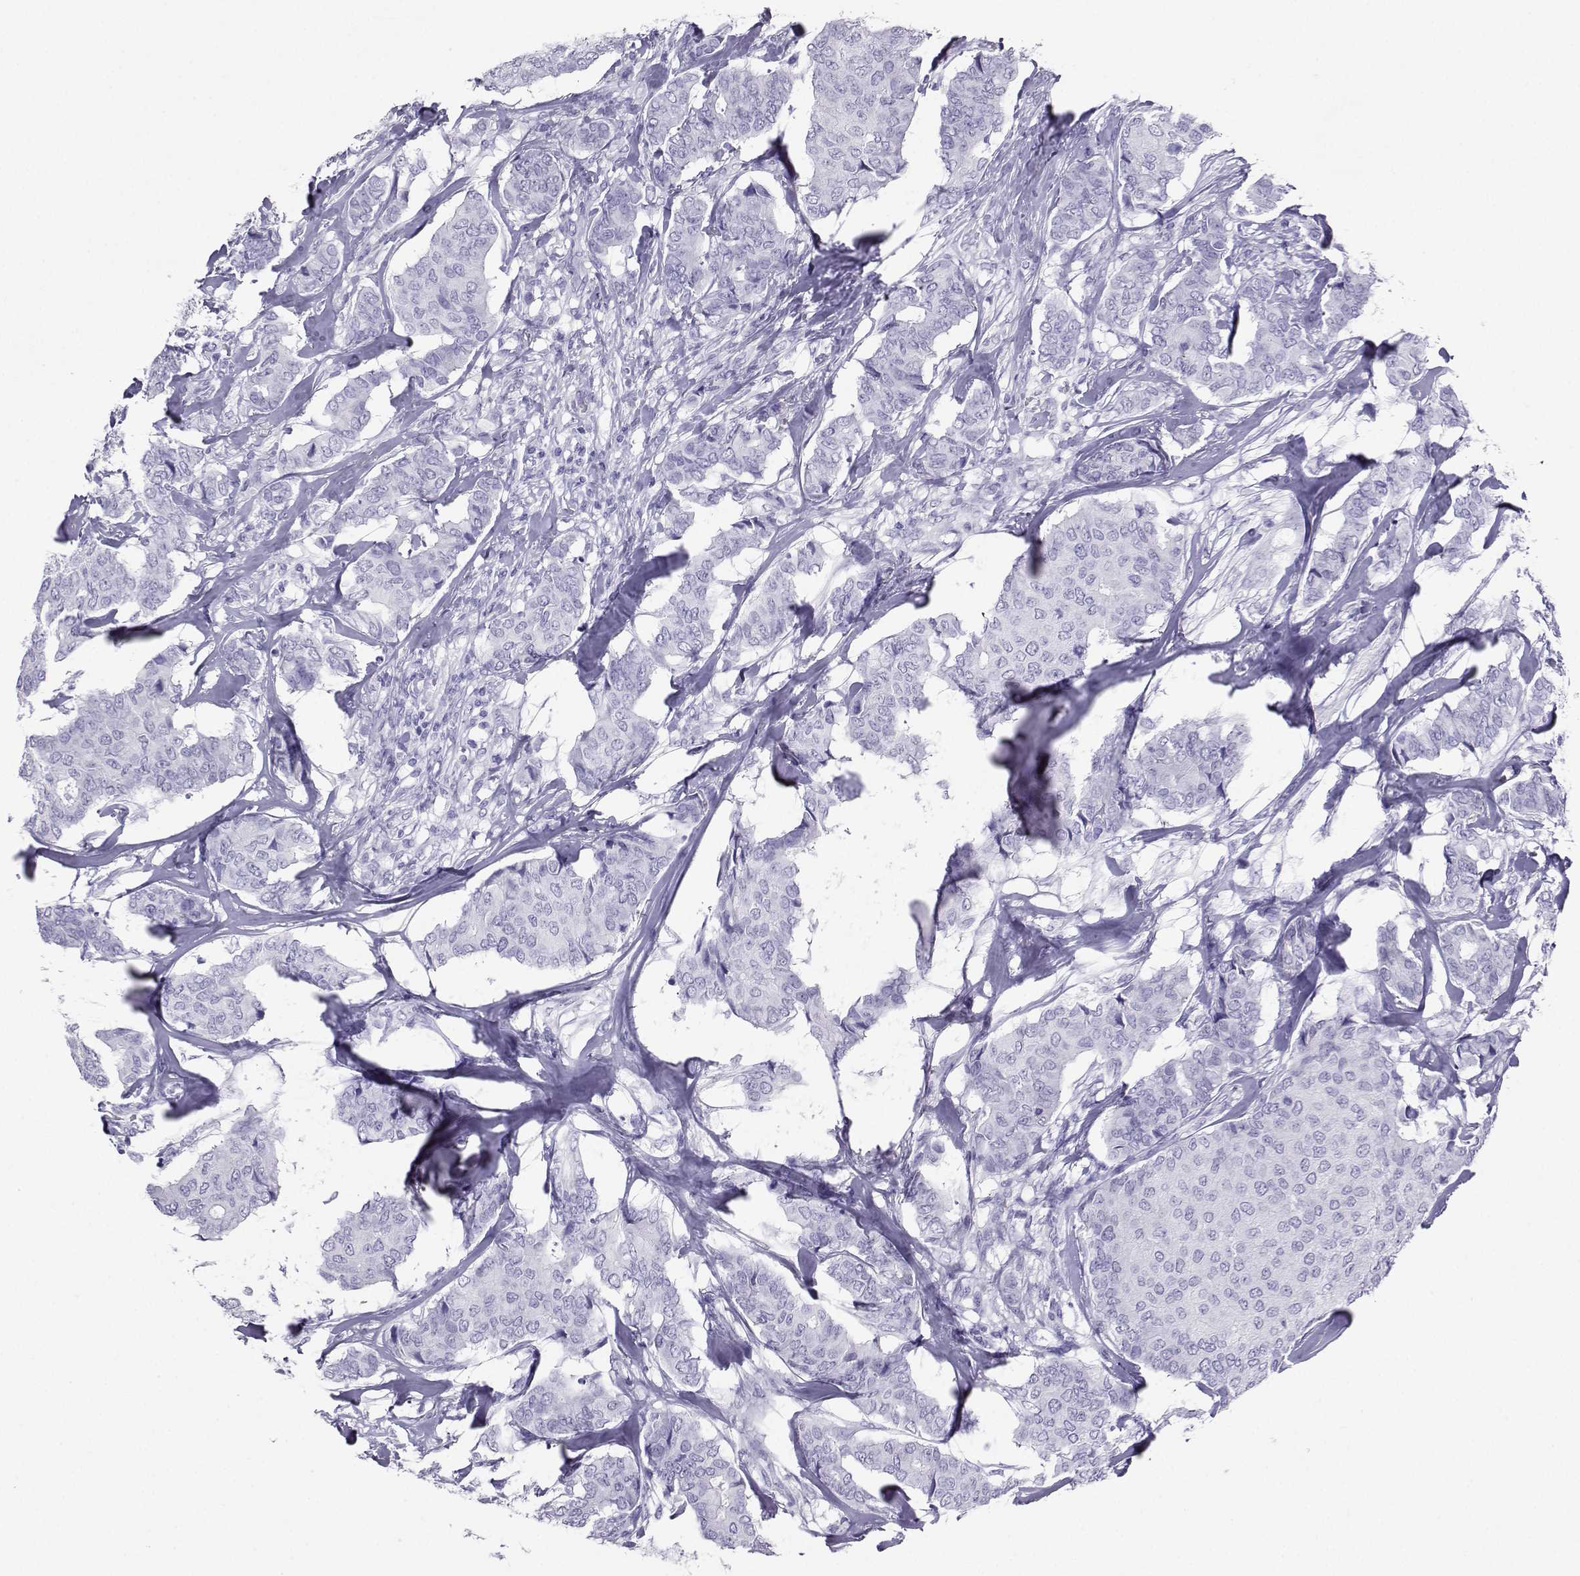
{"staining": {"intensity": "negative", "quantity": "none", "location": "none"}, "tissue": "breast cancer", "cell_type": "Tumor cells", "image_type": "cancer", "snomed": [{"axis": "morphology", "description": "Duct carcinoma"}, {"axis": "topography", "description": "Breast"}], "caption": "DAB (3,3'-diaminobenzidine) immunohistochemical staining of human breast cancer demonstrates no significant staining in tumor cells.", "gene": "LORICRIN", "patient": {"sex": "female", "age": 75}}